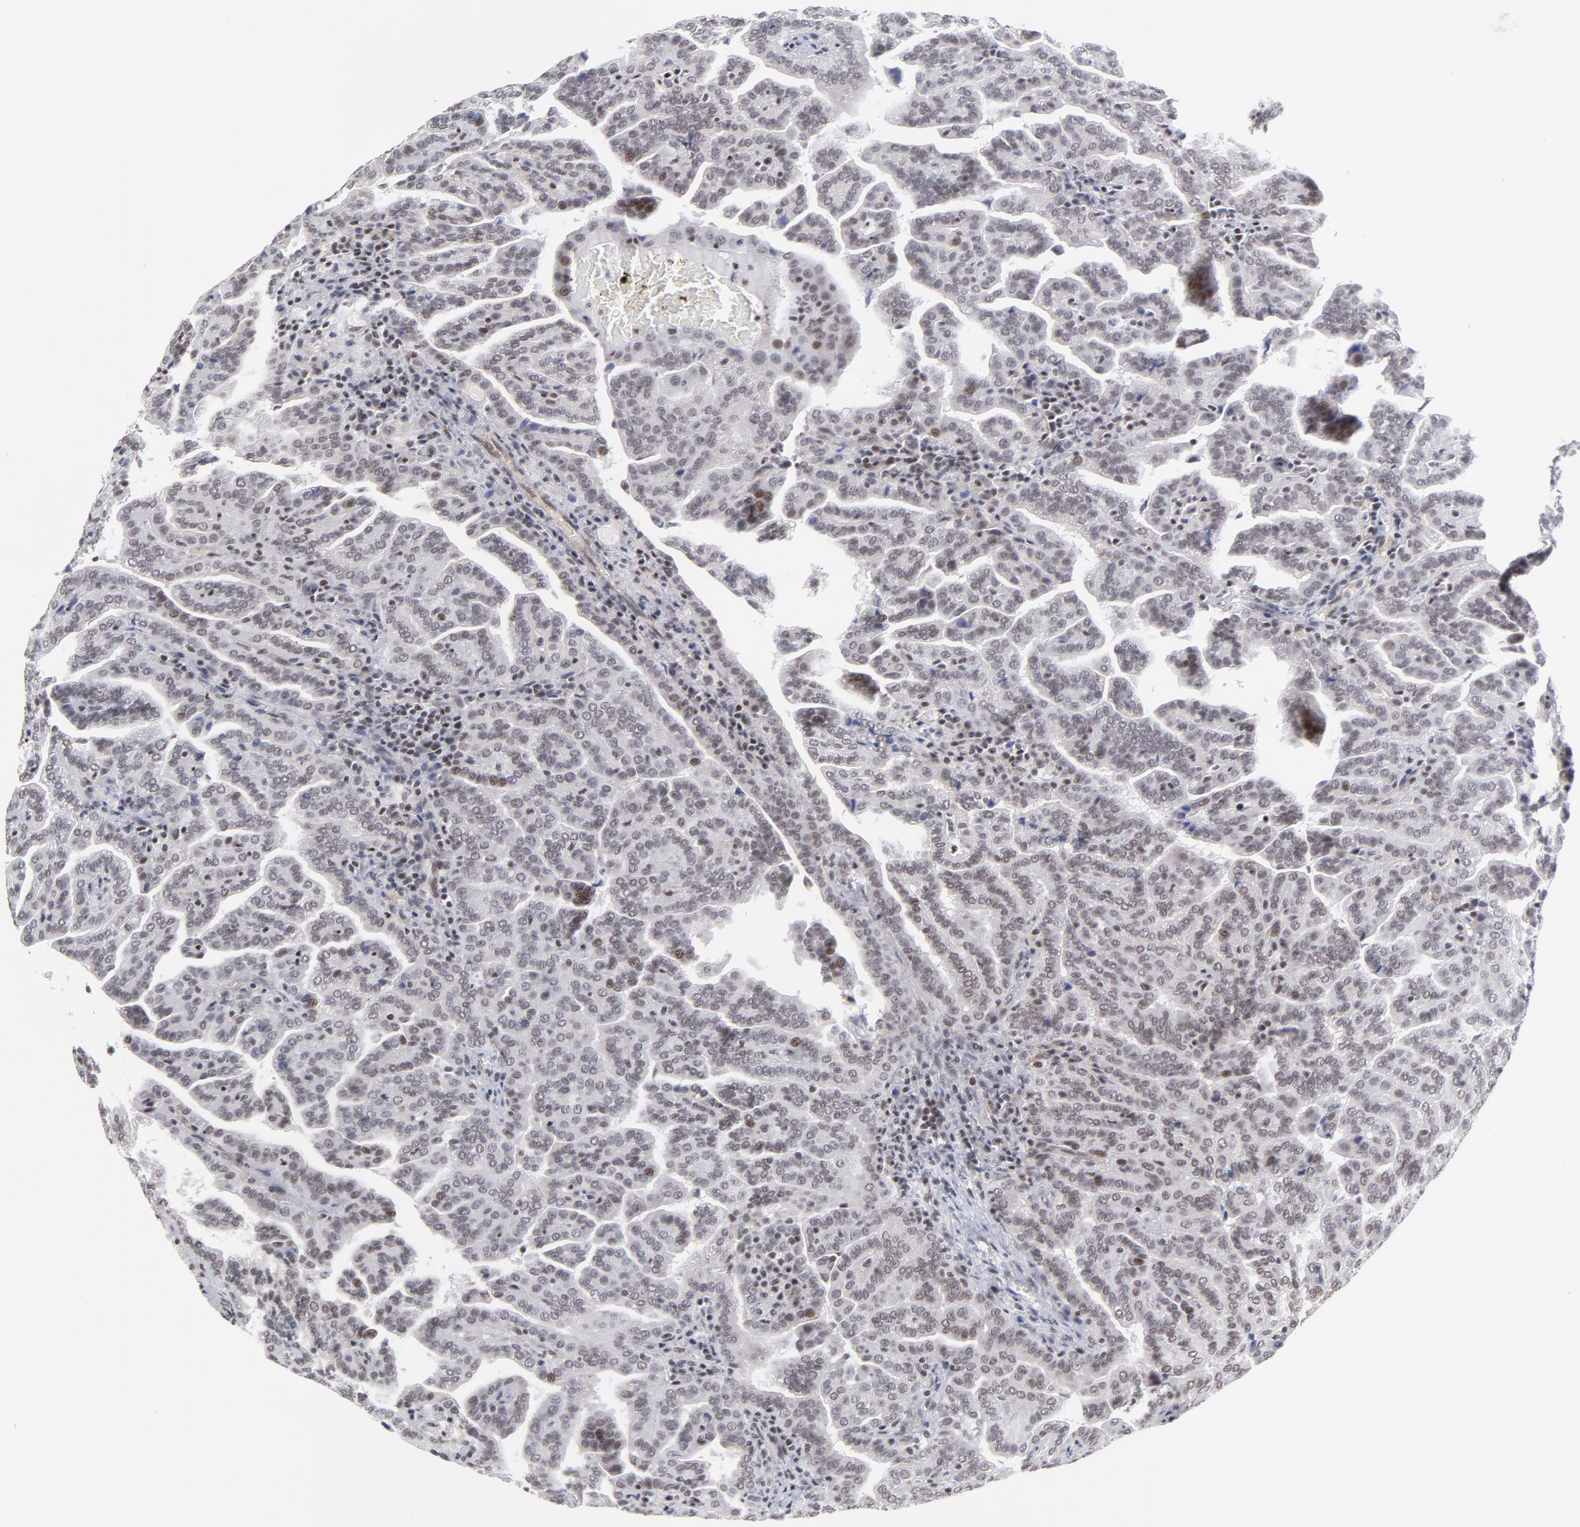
{"staining": {"intensity": "moderate", "quantity": "<25%", "location": "nuclear"}, "tissue": "renal cancer", "cell_type": "Tumor cells", "image_type": "cancer", "snomed": [{"axis": "morphology", "description": "Adenocarcinoma, NOS"}, {"axis": "topography", "description": "Kidney"}], "caption": "The immunohistochemical stain highlights moderate nuclear staining in tumor cells of renal cancer tissue.", "gene": "CTCF", "patient": {"sex": "male", "age": 61}}